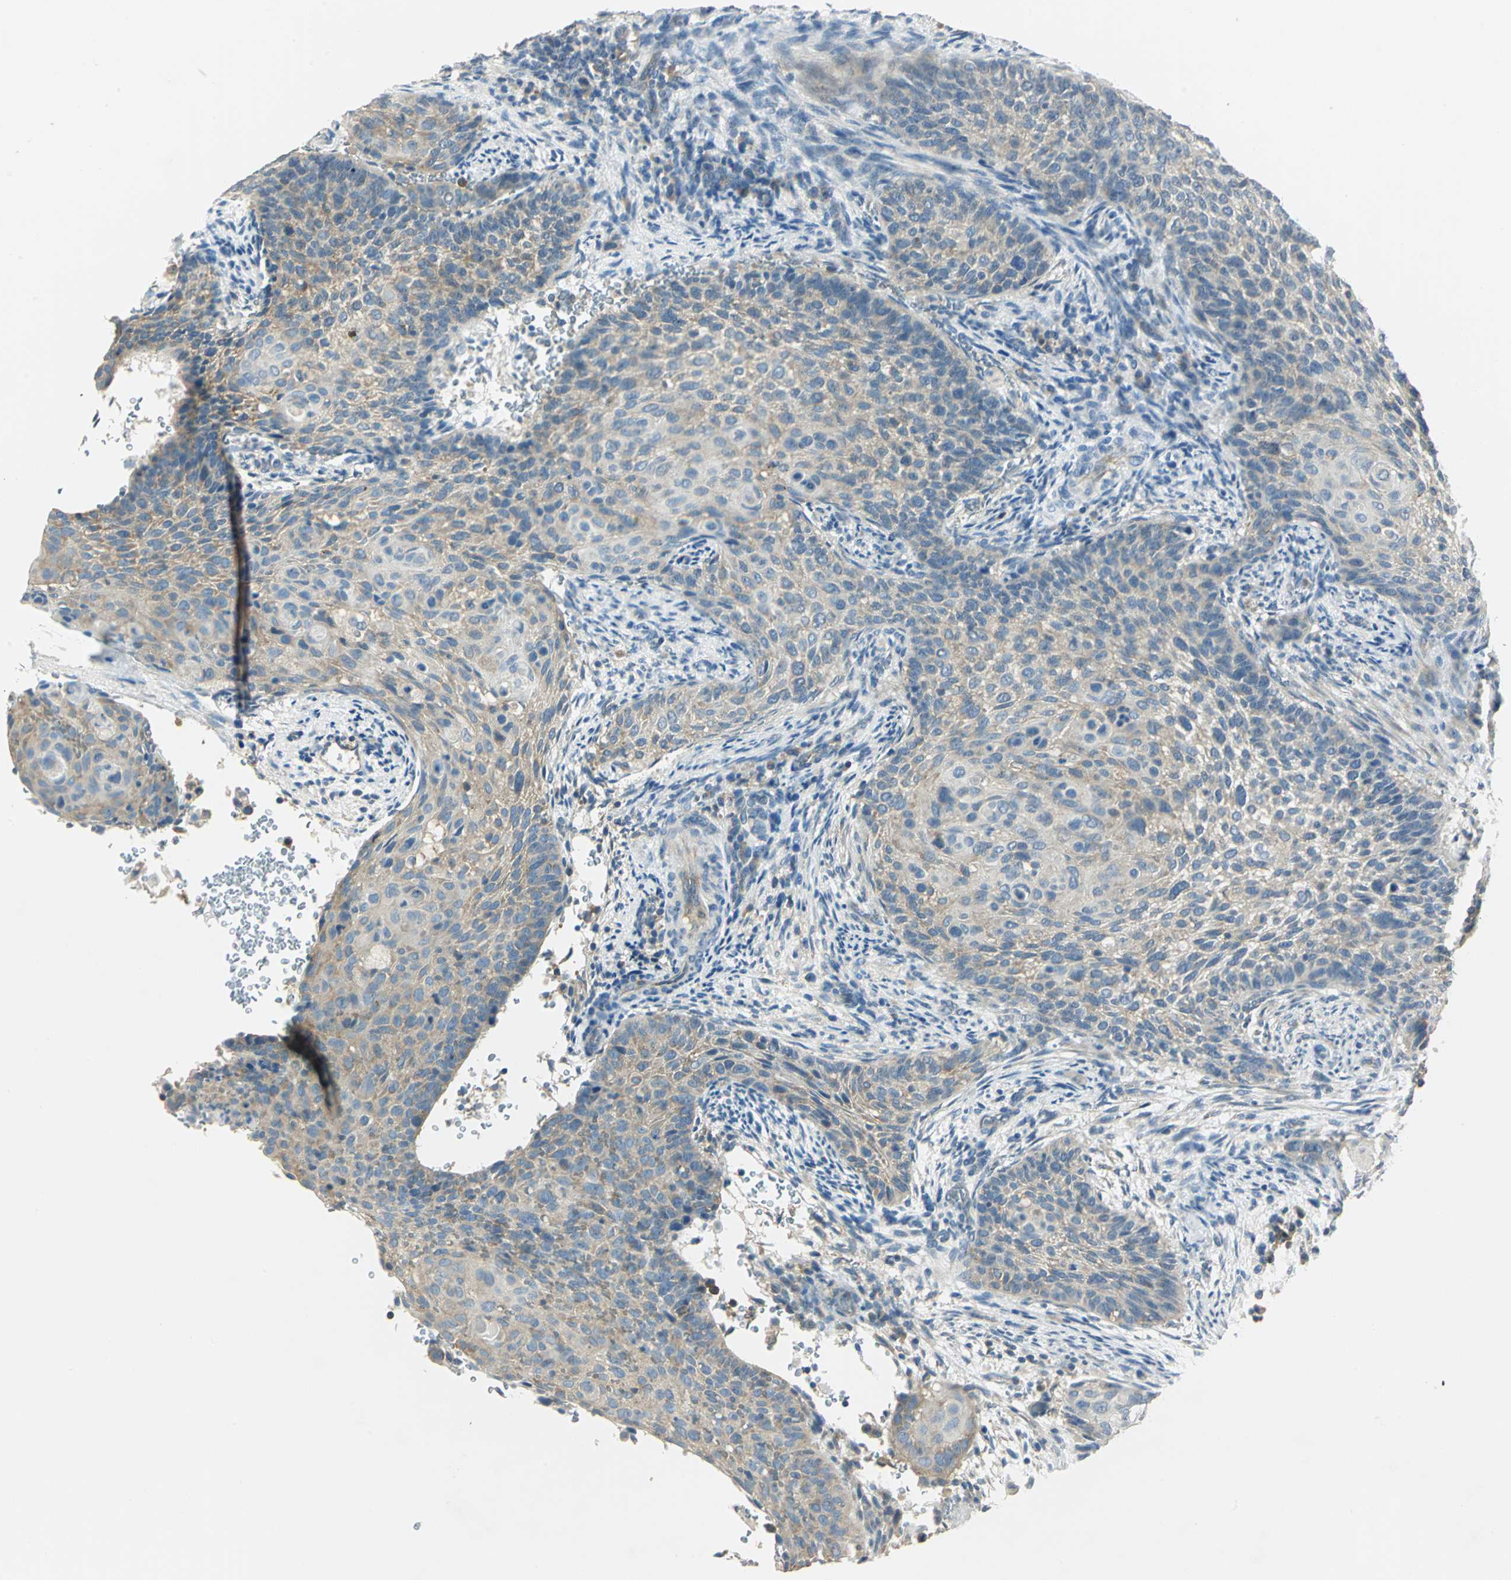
{"staining": {"intensity": "moderate", "quantity": "25%-75%", "location": "cytoplasmic/membranous"}, "tissue": "cervical cancer", "cell_type": "Tumor cells", "image_type": "cancer", "snomed": [{"axis": "morphology", "description": "Squamous cell carcinoma, NOS"}, {"axis": "topography", "description": "Cervix"}], "caption": "Squamous cell carcinoma (cervical) stained with a brown dye demonstrates moderate cytoplasmic/membranous positive positivity in about 25%-75% of tumor cells.", "gene": "SHC2", "patient": {"sex": "female", "age": 33}}